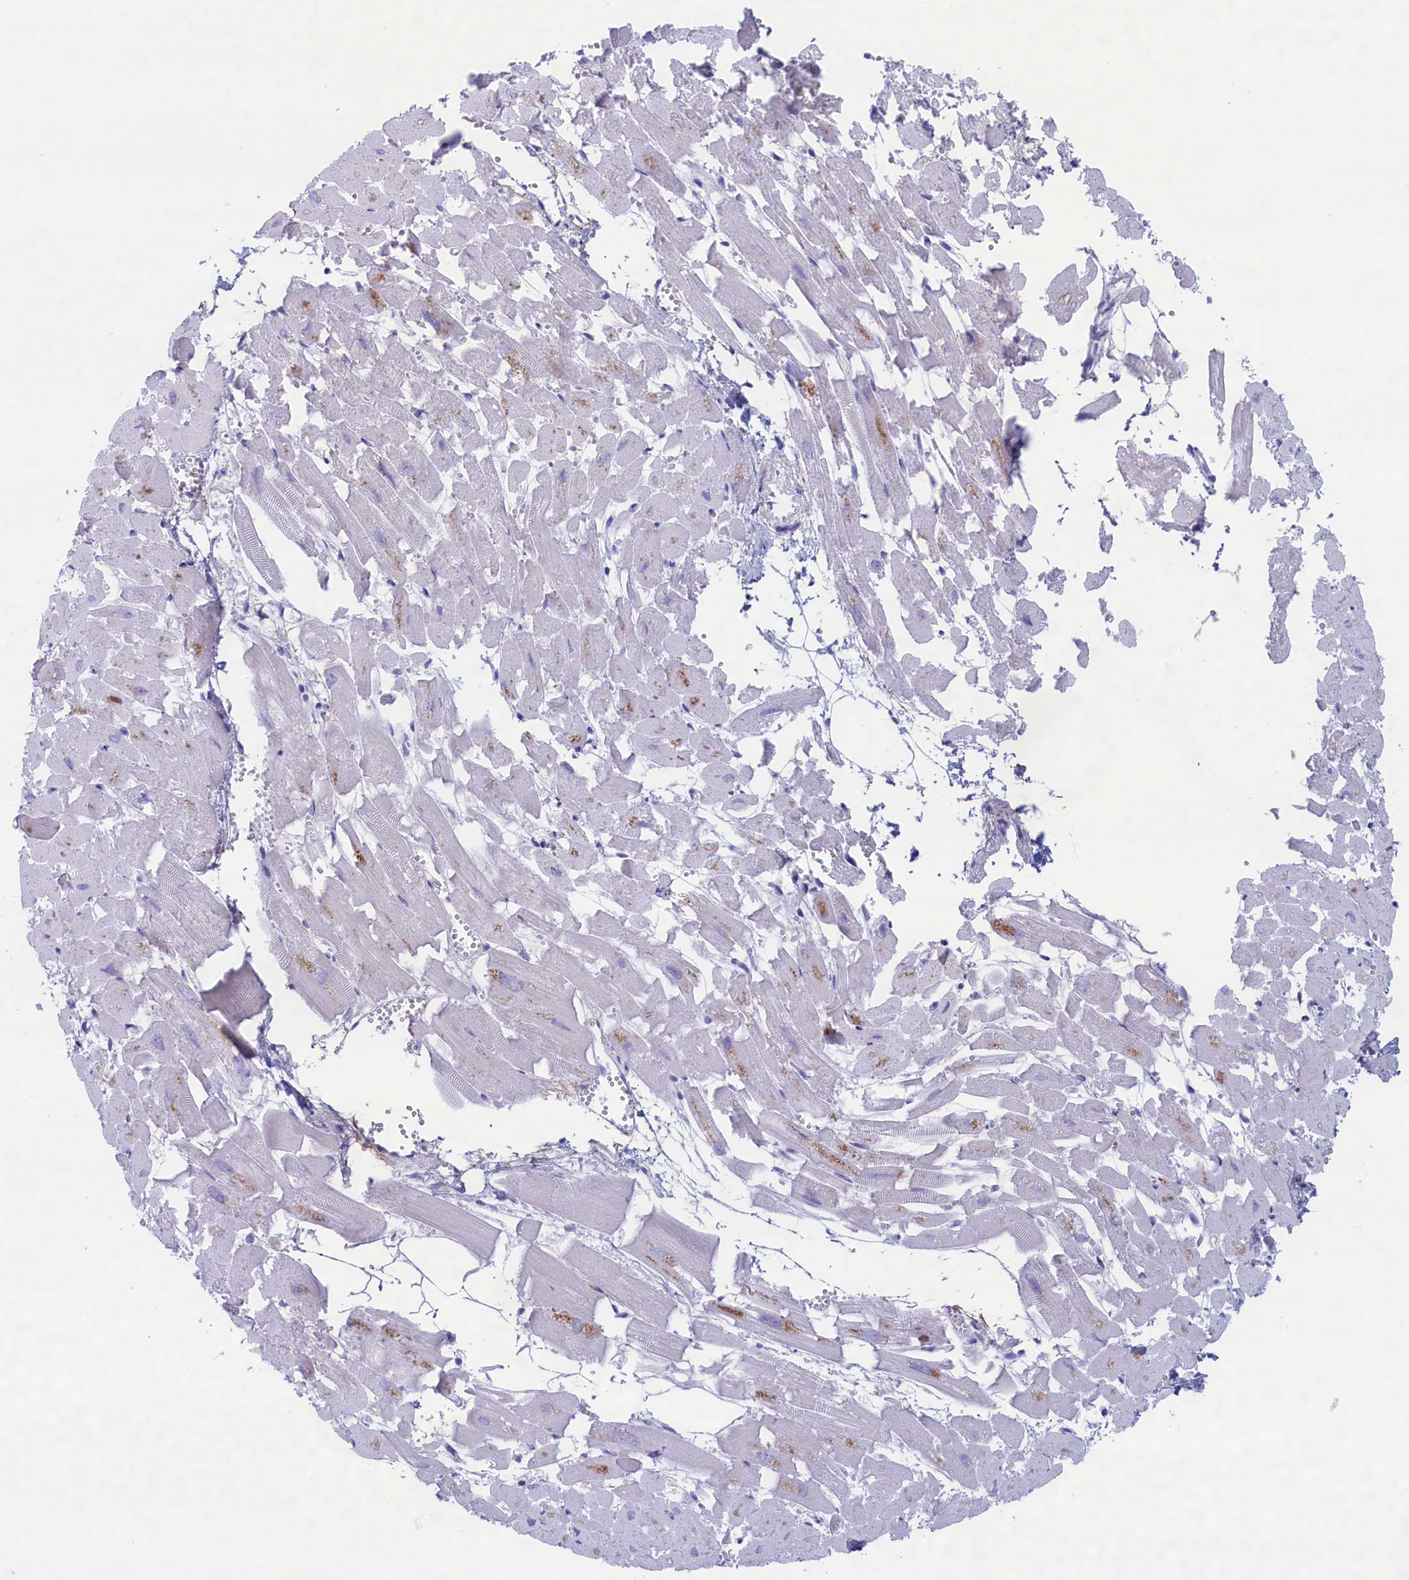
{"staining": {"intensity": "negative", "quantity": "none", "location": "none"}, "tissue": "heart muscle", "cell_type": "Cardiomyocytes", "image_type": "normal", "snomed": [{"axis": "morphology", "description": "Normal tissue, NOS"}, {"axis": "topography", "description": "Heart"}], "caption": "Immunohistochemical staining of benign human heart muscle reveals no significant expression in cardiomyocytes. (DAB (3,3'-diaminobenzidine) IHC, high magnification).", "gene": "MPV17L2", "patient": {"sex": "female", "age": 64}}